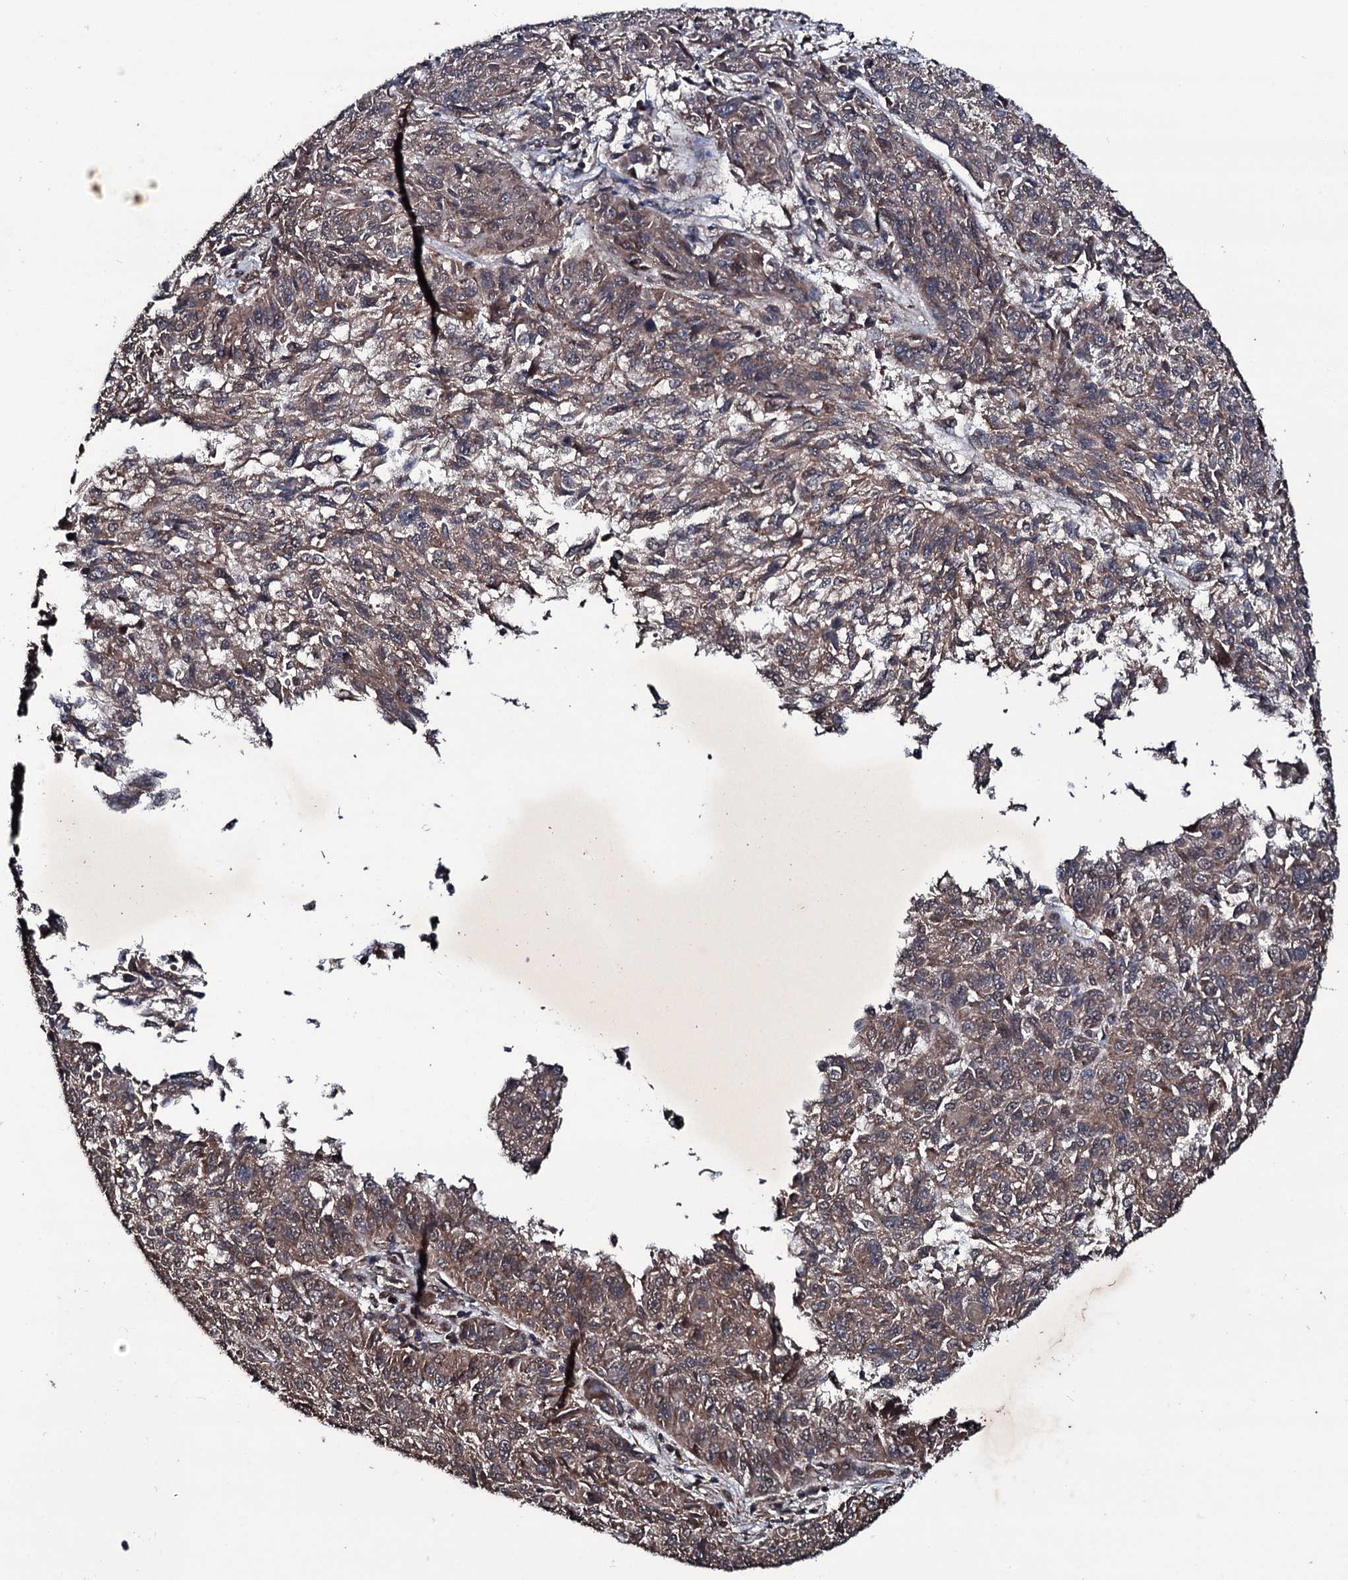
{"staining": {"intensity": "weak", "quantity": ">75%", "location": "cytoplasmic/membranous"}, "tissue": "melanoma", "cell_type": "Tumor cells", "image_type": "cancer", "snomed": [{"axis": "morphology", "description": "Malignant melanoma, NOS"}, {"axis": "topography", "description": "Skin"}], "caption": "The micrograph demonstrates immunohistochemical staining of melanoma. There is weak cytoplasmic/membranous expression is seen in about >75% of tumor cells.", "gene": "MRPS31", "patient": {"sex": "male", "age": 53}}